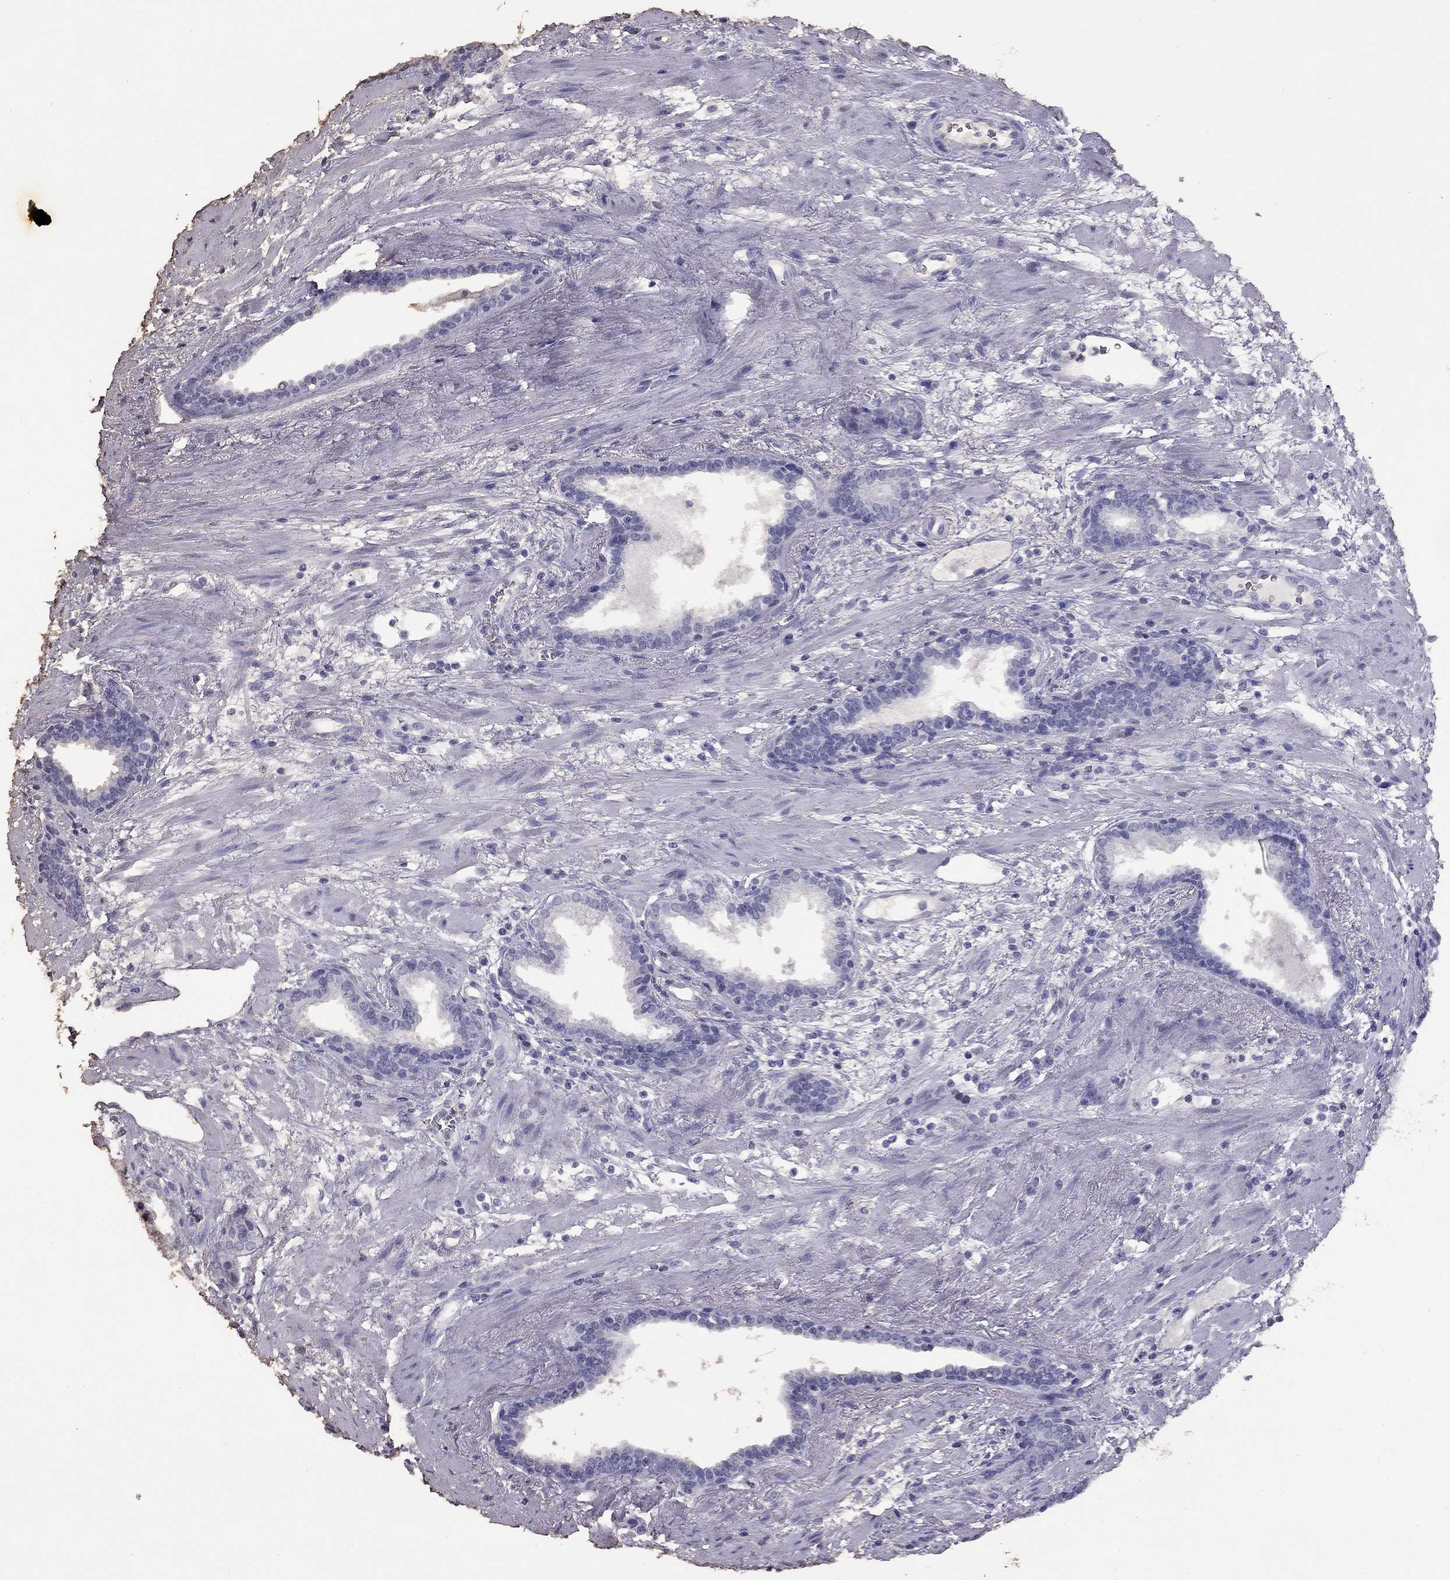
{"staining": {"intensity": "negative", "quantity": "none", "location": "none"}, "tissue": "prostate cancer", "cell_type": "Tumor cells", "image_type": "cancer", "snomed": [{"axis": "morphology", "description": "Adenocarcinoma, NOS"}, {"axis": "topography", "description": "Prostate"}], "caption": "A micrograph of human adenocarcinoma (prostate) is negative for staining in tumor cells.", "gene": "SUN3", "patient": {"sex": "male", "age": 66}}